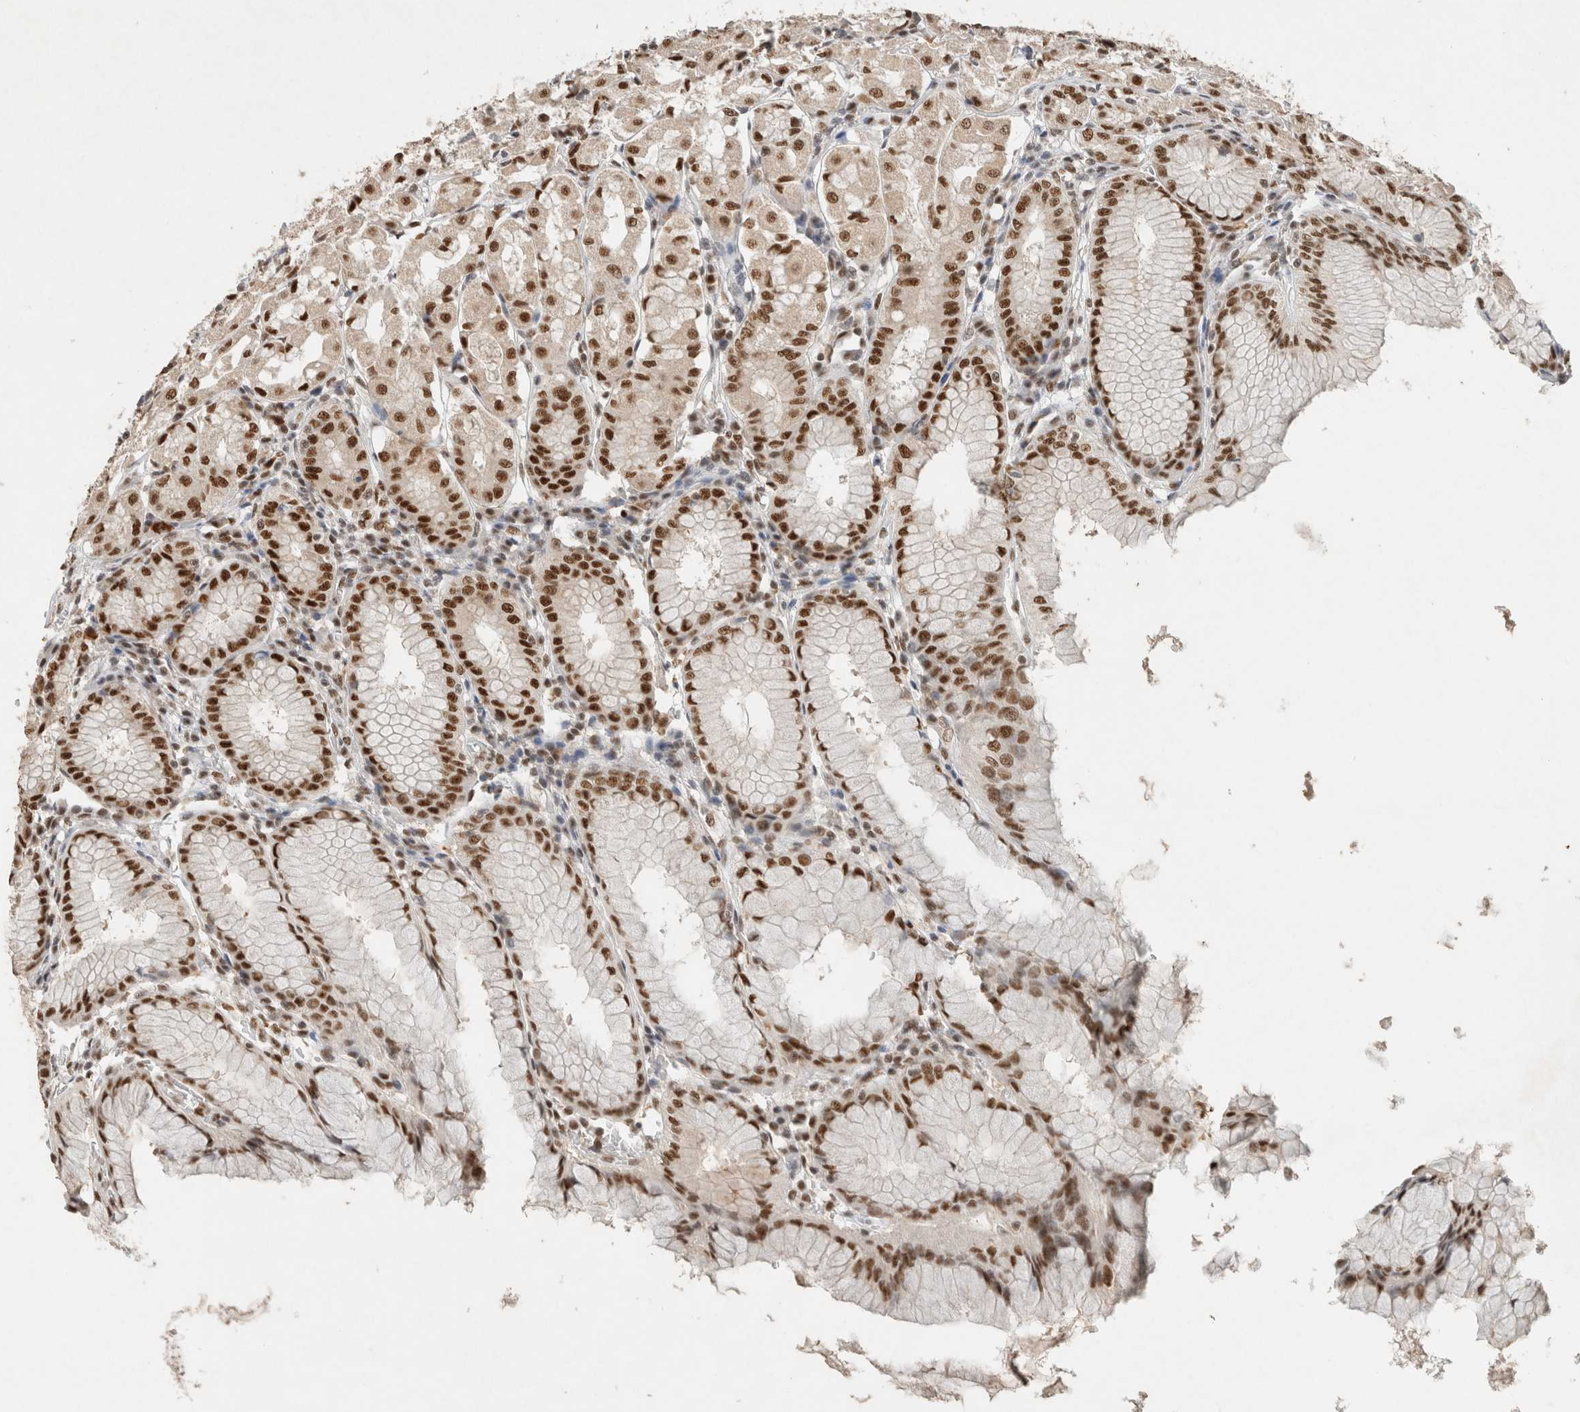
{"staining": {"intensity": "strong", "quantity": ">75%", "location": "nuclear"}, "tissue": "stomach", "cell_type": "Glandular cells", "image_type": "normal", "snomed": [{"axis": "morphology", "description": "Normal tissue, NOS"}, {"axis": "topography", "description": "Stomach, lower"}], "caption": "Immunohistochemistry micrograph of normal stomach stained for a protein (brown), which reveals high levels of strong nuclear expression in approximately >75% of glandular cells.", "gene": "DDX42", "patient": {"sex": "female", "age": 56}}